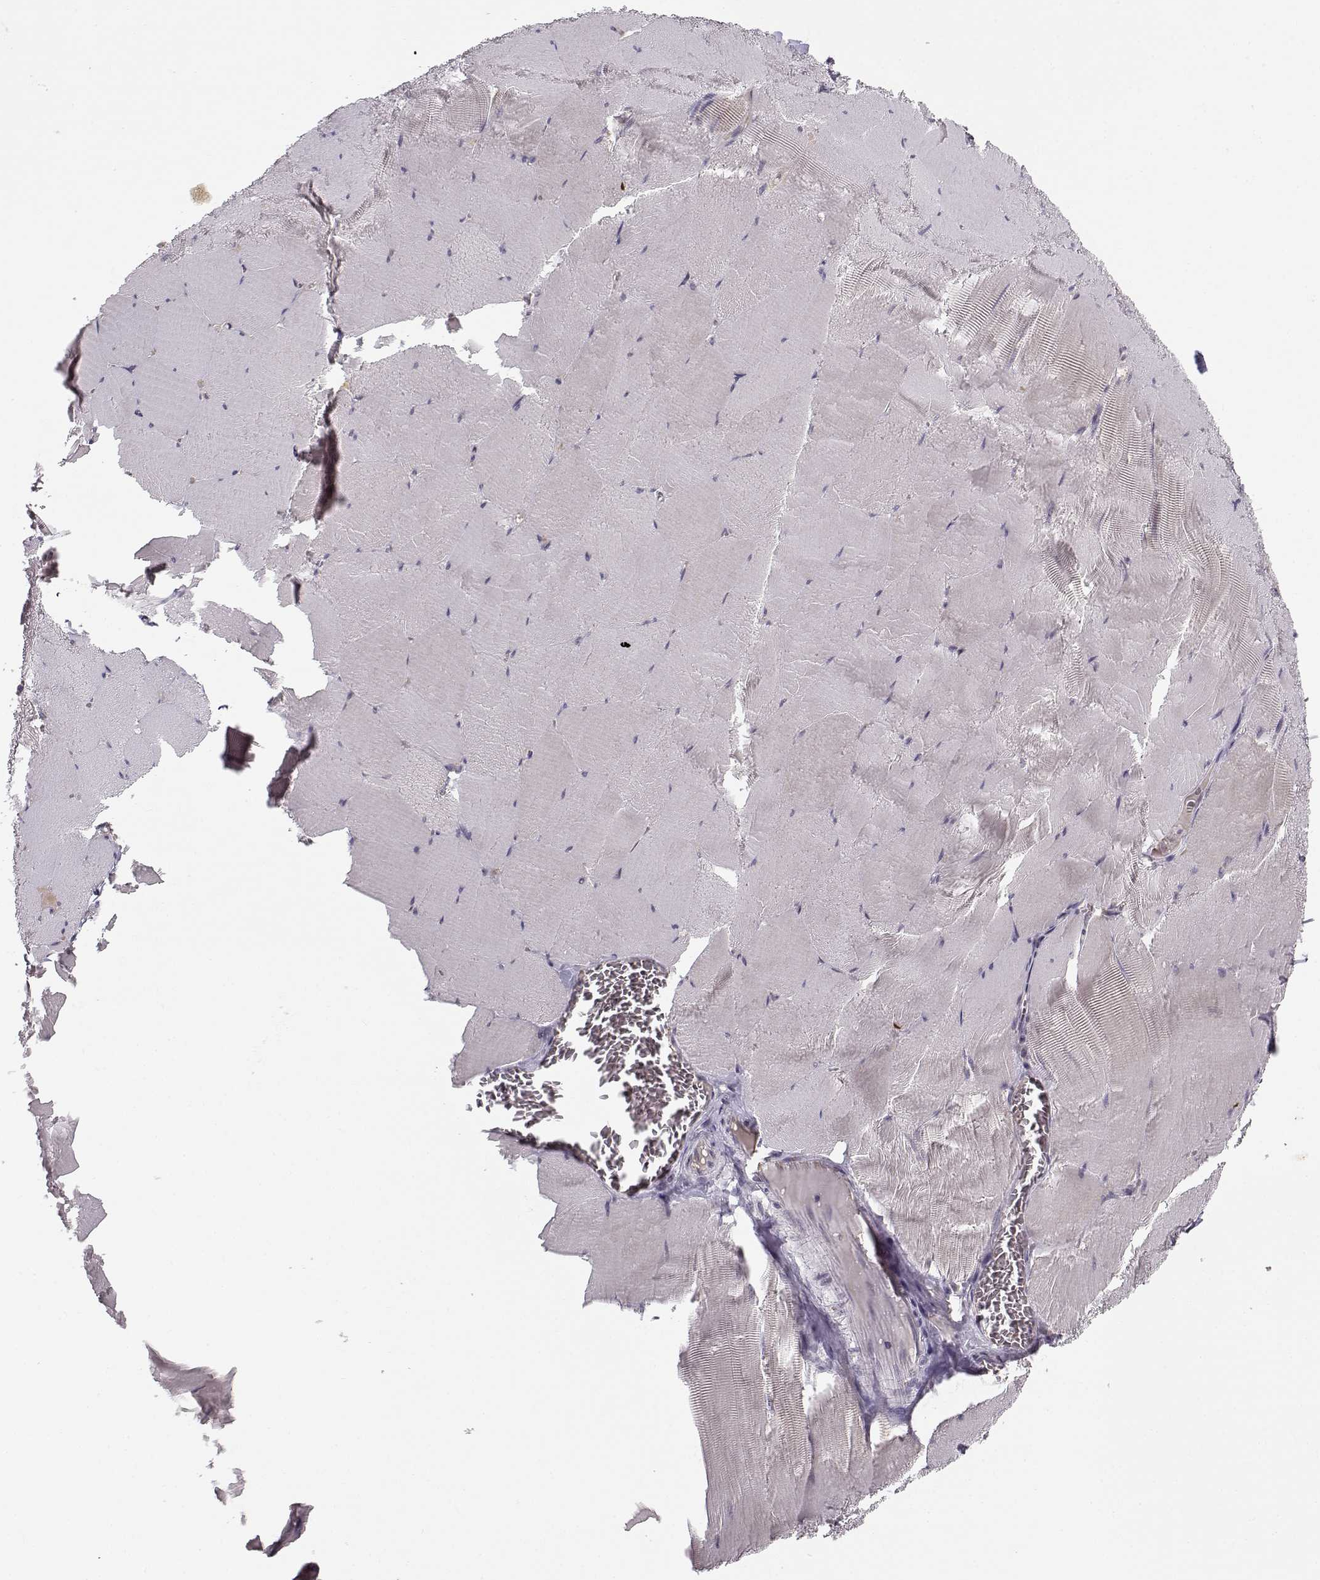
{"staining": {"intensity": "negative", "quantity": "none", "location": "none"}, "tissue": "skeletal muscle", "cell_type": "Myocytes", "image_type": "normal", "snomed": [{"axis": "morphology", "description": "Normal tissue, NOS"}, {"axis": "morphology", "description": "Malignant melanoma, Metastatic site"}, {"axis": "topography", "description": "Skeletal muscle"}], "caption": "Benign skeletal muscle was stained to show a protein in brown. There is no significant expression in myocytes. (Stains: DAB (3,3'-diaminobenzidine) immunohistochemistry with hematoxylin counter stain, Microscopy: brightfield microscopy at high magnification).", "gene": "SLC4A5", "patient": {"sex": "male", "age": 50}}